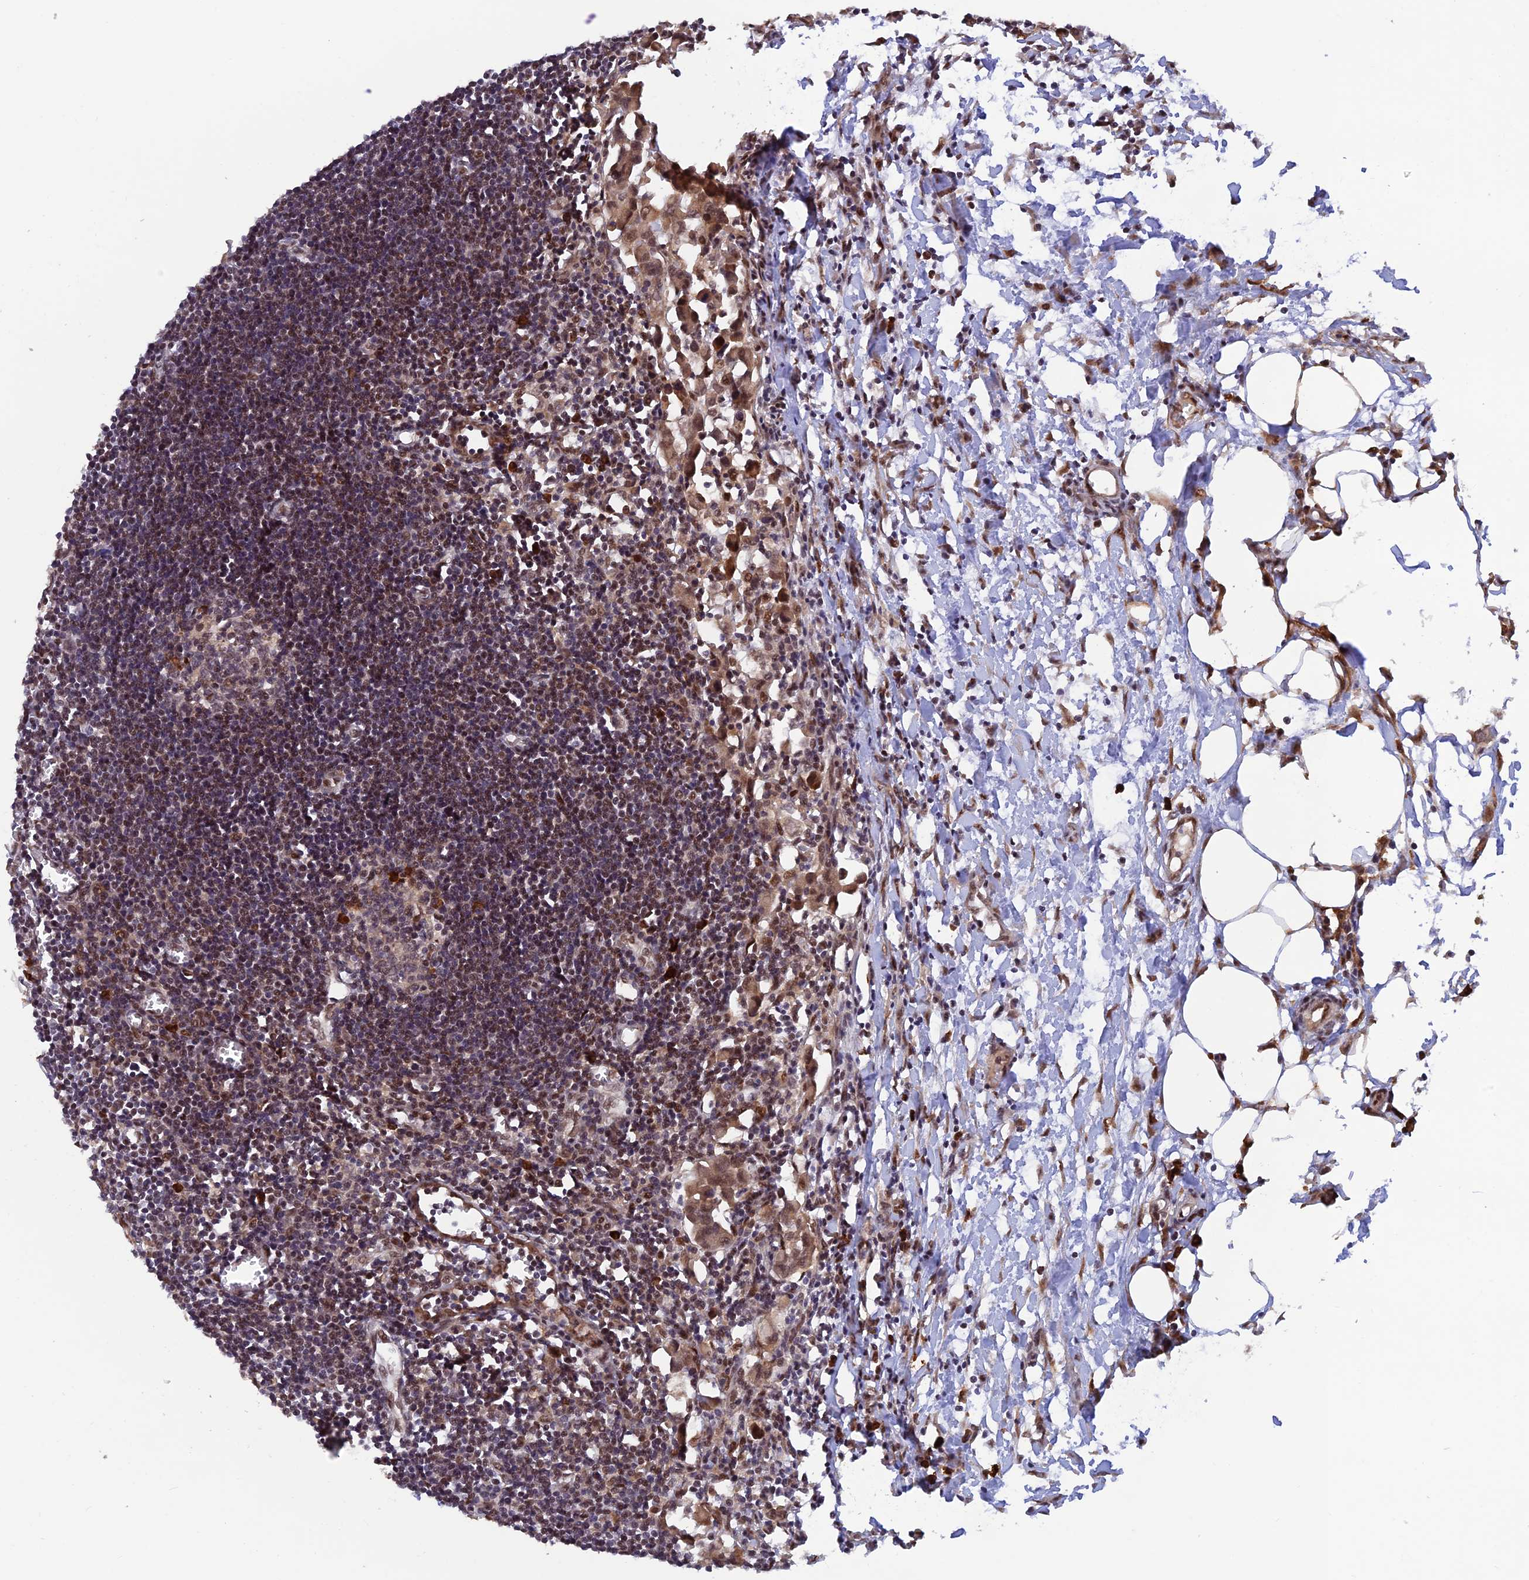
{"staining": {"intensity": "strong", "quantity": "<25%", "location": "nuclear"}, "tissue": "lymph node", "cell_type": "Germinal center cells", "image_type": "normal", "snomed": [{"axis": "morphology", "description": "Normal tissue, NOS"}, {"axis": "morphology", "description": "Malignant melanoma, Metastatic site"}, {"axis": "topography", "description": "Lymph node"}], "caption": "Brown immunohistochemical staining in normal human lymph node demonstrates strong nuclear positivity in about <25% of germinal center cells.", "gene": "ZNF565", "patient": {"sex": "male", "age": 41}}